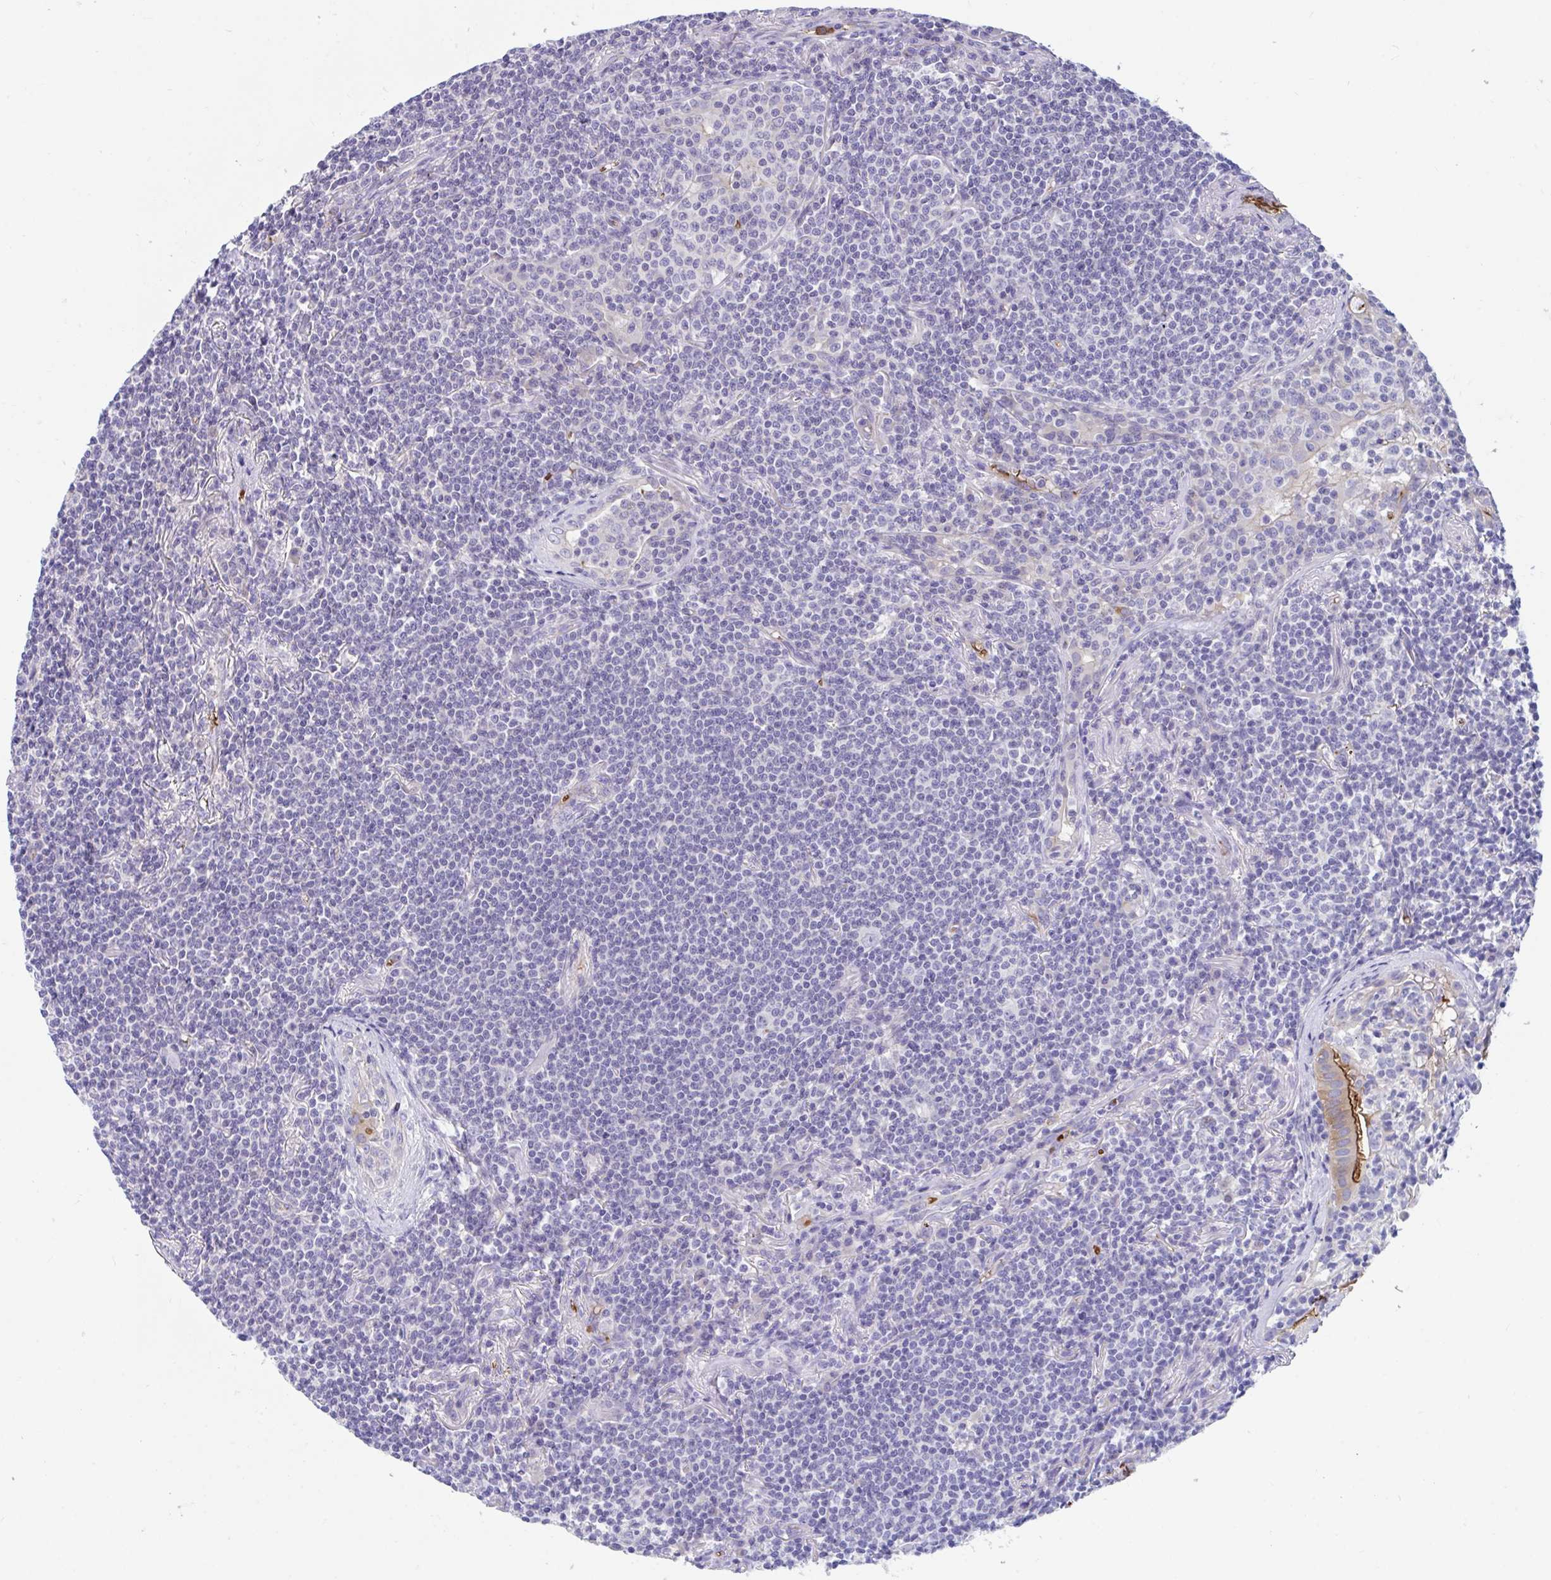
{"staining": {"intensity": "negative", "quantity": "none", "location": "none"}, "tissue": "lymphoma", "cell_type": "Tumor cells", "image_type": "cancer", "snomed": [{"axis": "morphology", "description": "Malignant lymphoma, non-Hodgkin's type, Low grade"}, {"axis": "topography", "description": "Lung"}], "caption": "Protein analysis of lymphoma shows no significant expression in tumor cells.", "gene": "TTC30B", "patient": {"sex": "female", "age": 71}}